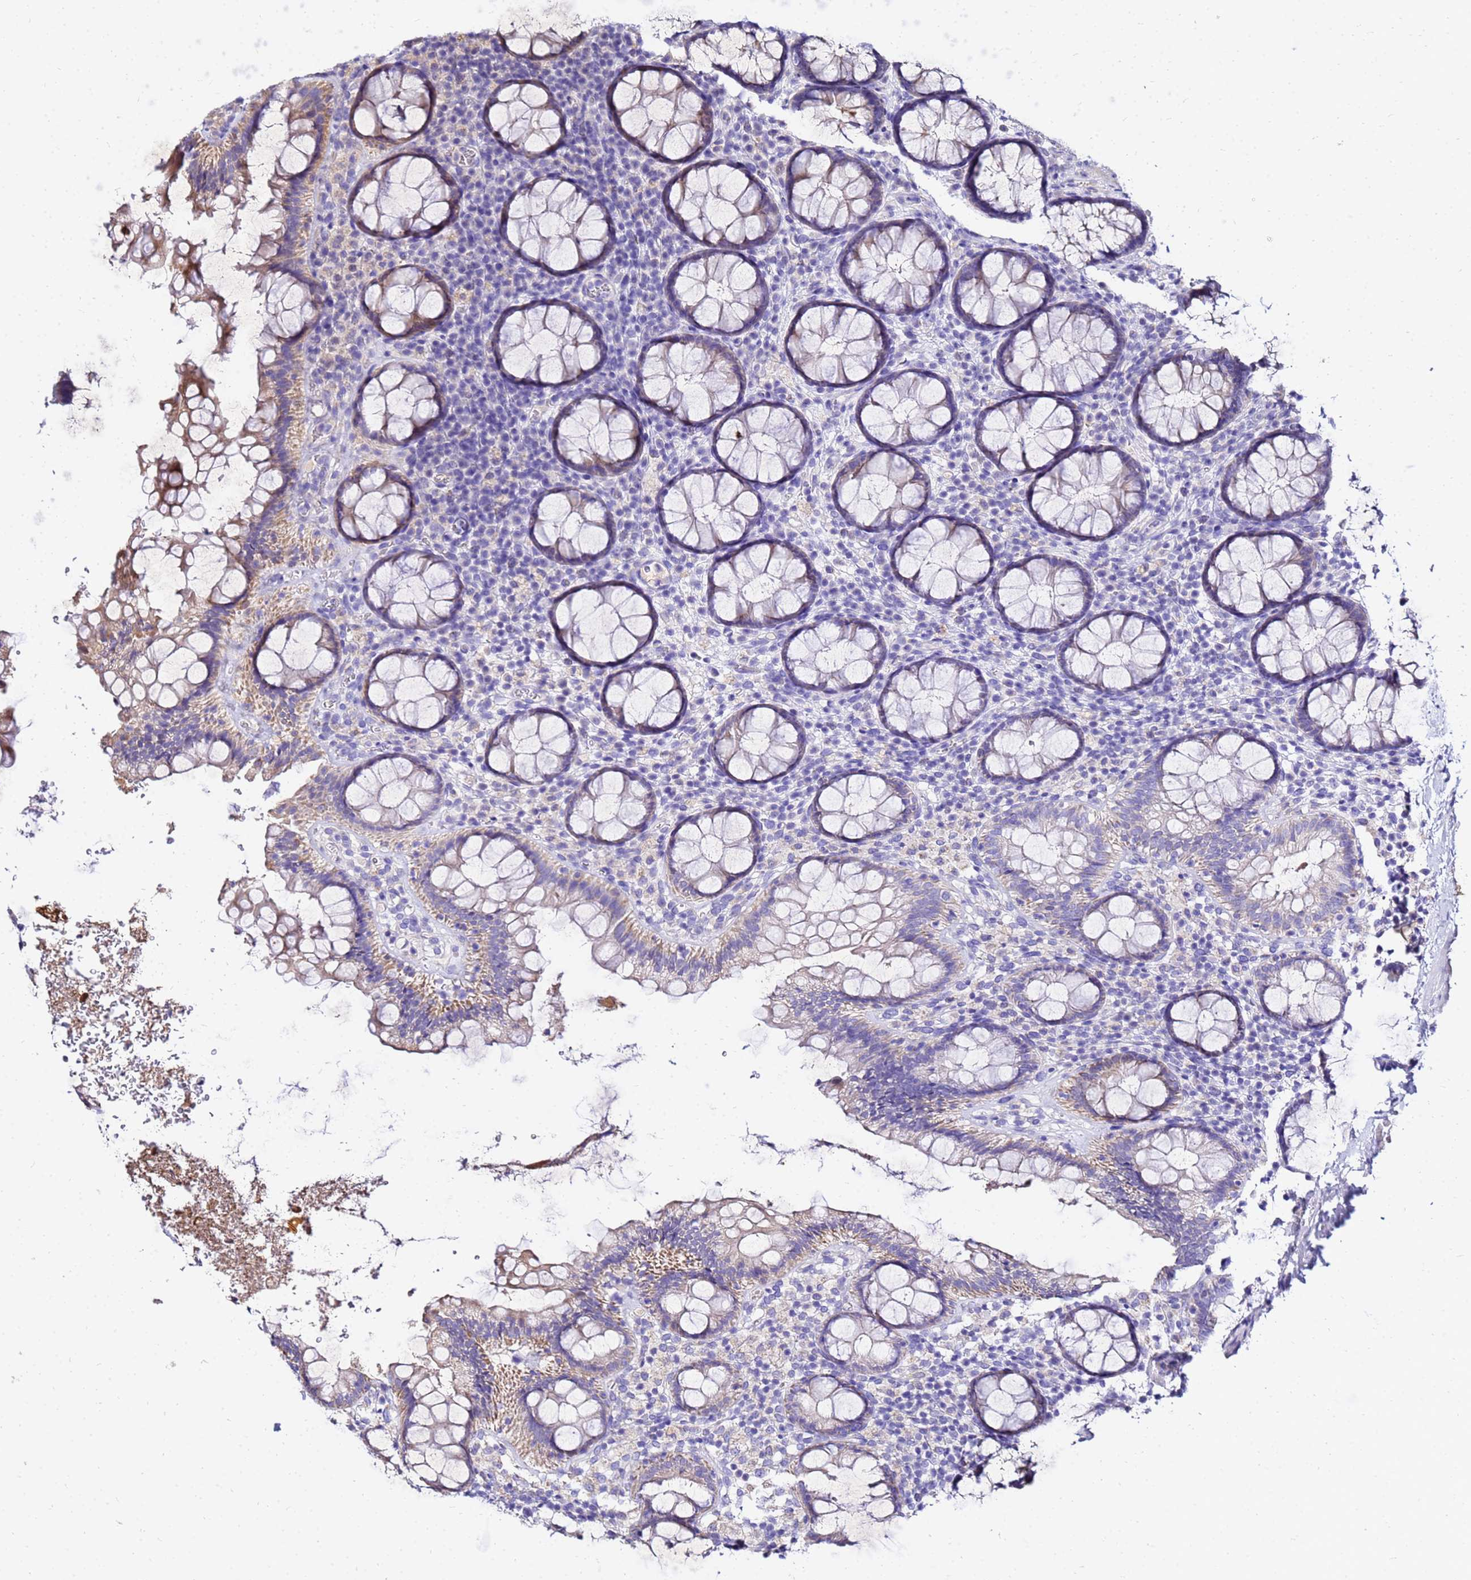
{"staining": {"intensity": "moderate", "quantity": "<25%", "location": "cytoplasmic/membranous"}, "tissue": "rectum", "cell_type": "Glandular cells", "image_type": "normal", "snomed": [{"axis": "morphology", "description": "Normal tissue, NOS"}, {"axis": "topography", "description": "Rectum"}], "caption": "Rectum stained with immunohistochemistry (IHC) demonstrates moderate cytoplasmic/membranous expression in about <25% of glandular cells. Nuclei are stained in blue.", "gene": "COX14", "patient": {"sex": "male", "age": 83}}